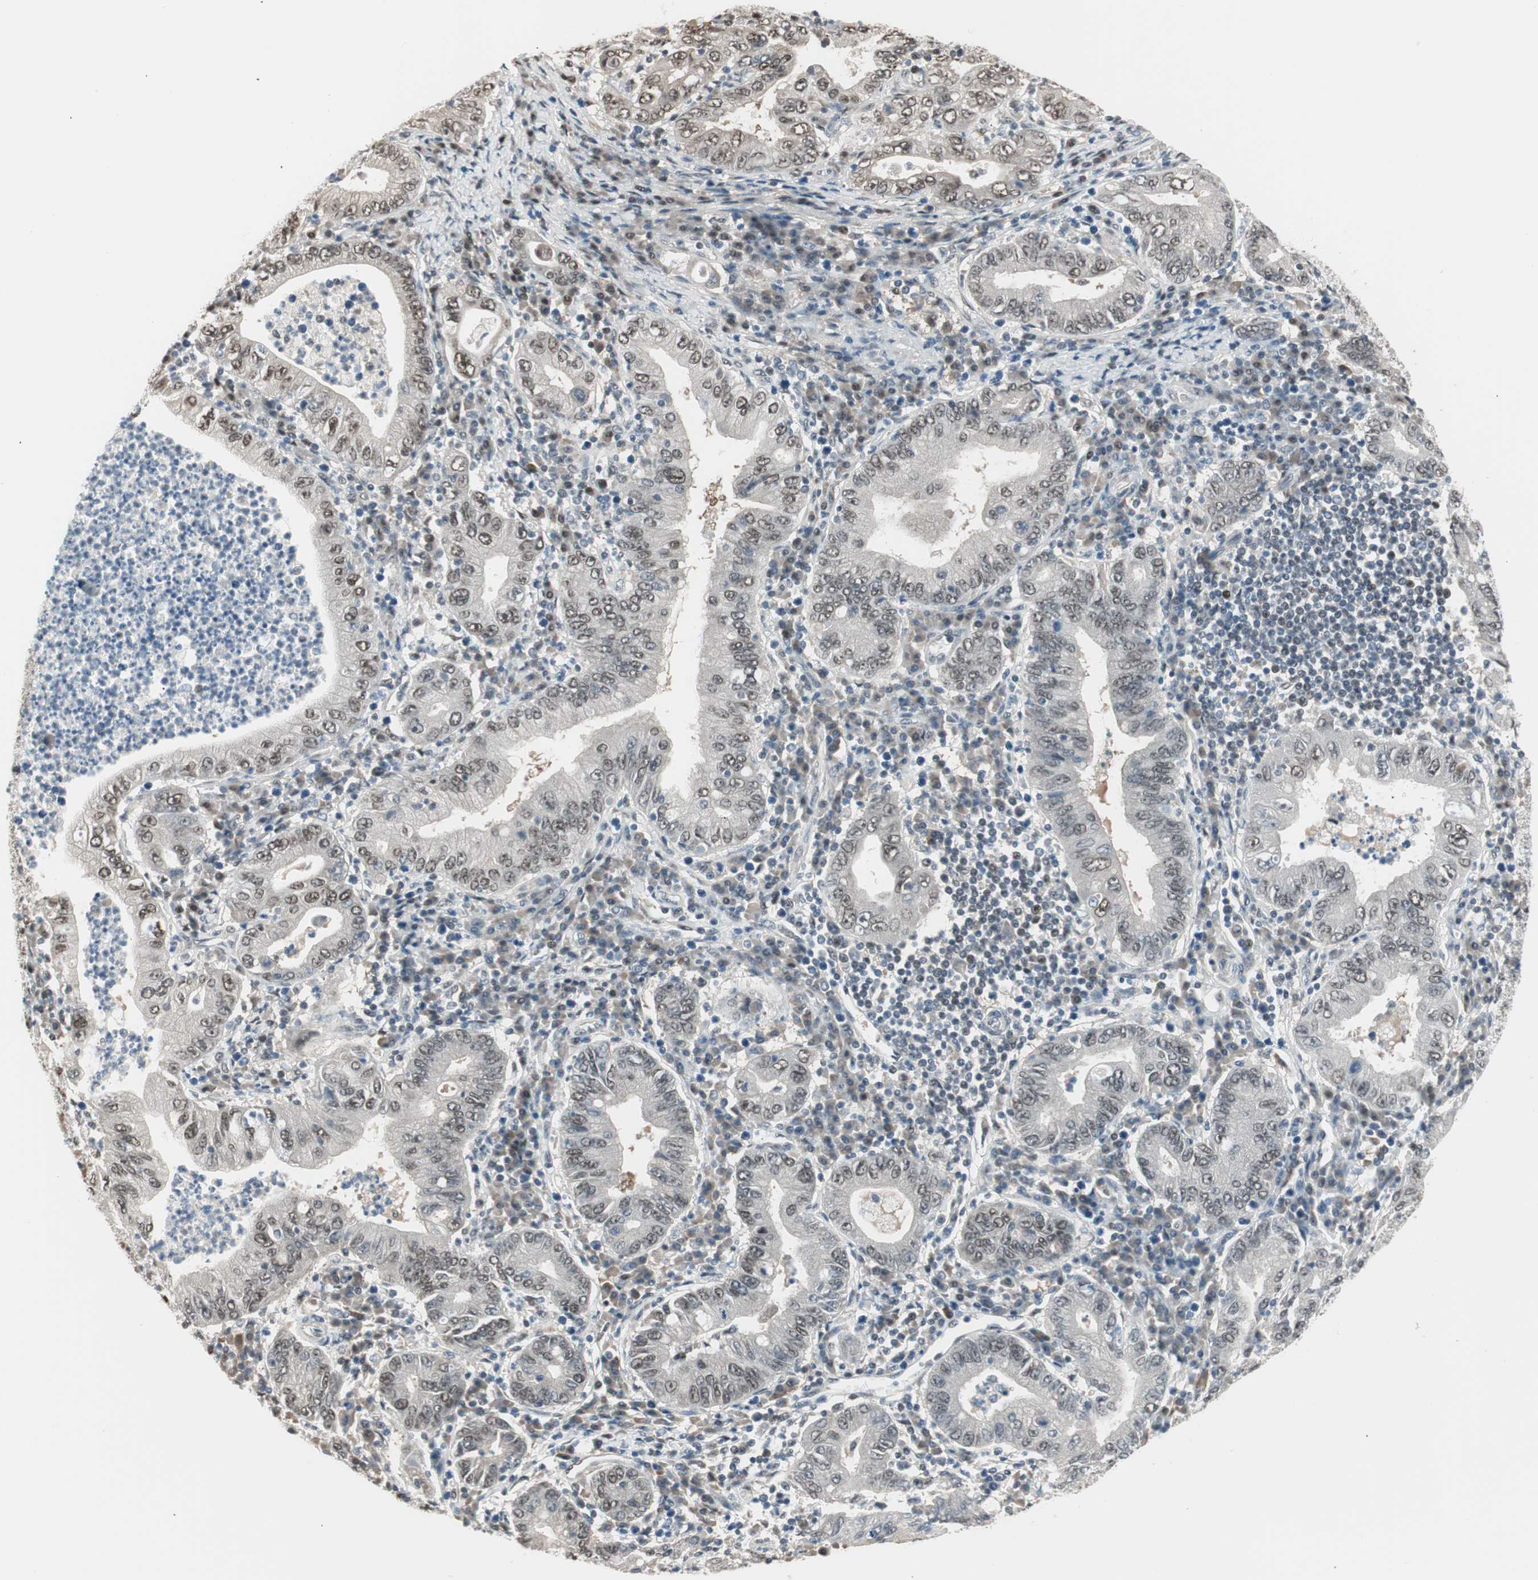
{"staining": {"intensity": "weak", "quantity": ">75%", "location": "nuclear"}, "tissue": "stomach cancer", "cell_type": "Tumor cells", "image_type": "cancer", "snomed": [{"axis": "morphology", "description": "Normal tissue, NOS"}, {"axis": "morphology", "description": "Adenocarcinoma, NOS"}, {"axis": "topography", "description": "Esophagus"}, {"axis": "topography", "description": "Stomach, upper"}, {"axis": "topography", "description": "Peripheral nerve tissue"}], "caption": "Tumor cells demonstrate weak nuclear staining in approximately >75% of cells in stomach cancer (adenocarcinoma).", "gene": "LONP2", "patient": {"sex": "male", "age": 62}}